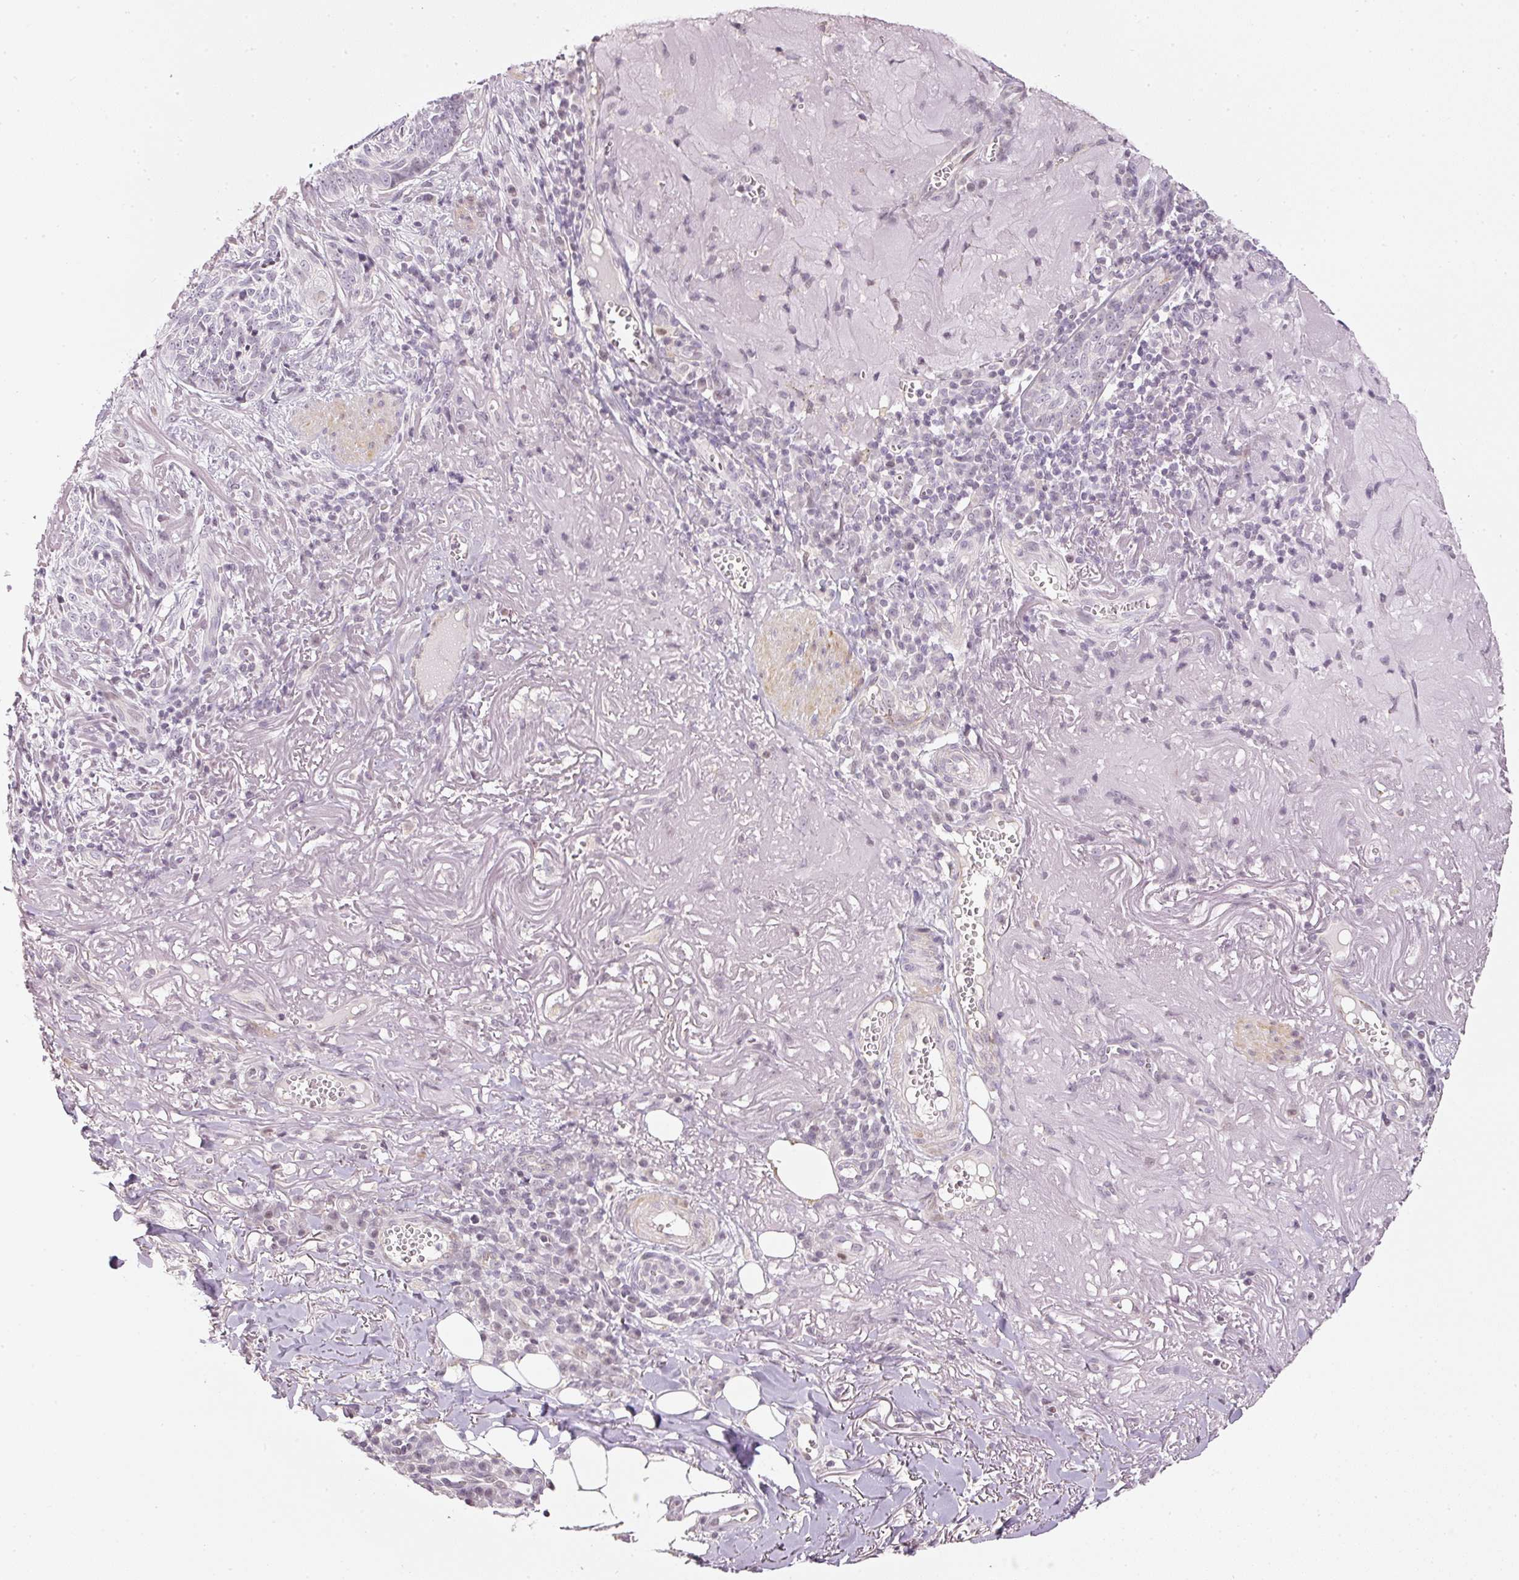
{"staining": {"intensity": "weak", "quantity": "<25%", "location": "nuclear"}, "tissue": "skin cancer", "cell_type": "Tumor cells", "image_type": "cancer", "snomed": [{"axis": "morphology", "description": "Basal cell carcinoma"}, {"axis": "topography", "description": "Skin"}, {"axis": "topography", "description": "Skin of face"}], "caption": "This is an IHC histopathology image of skin cancer. There is no expression in tumor cells.", "gene": "NRDE2", "patient": {"sex": "female", "age": 95}}